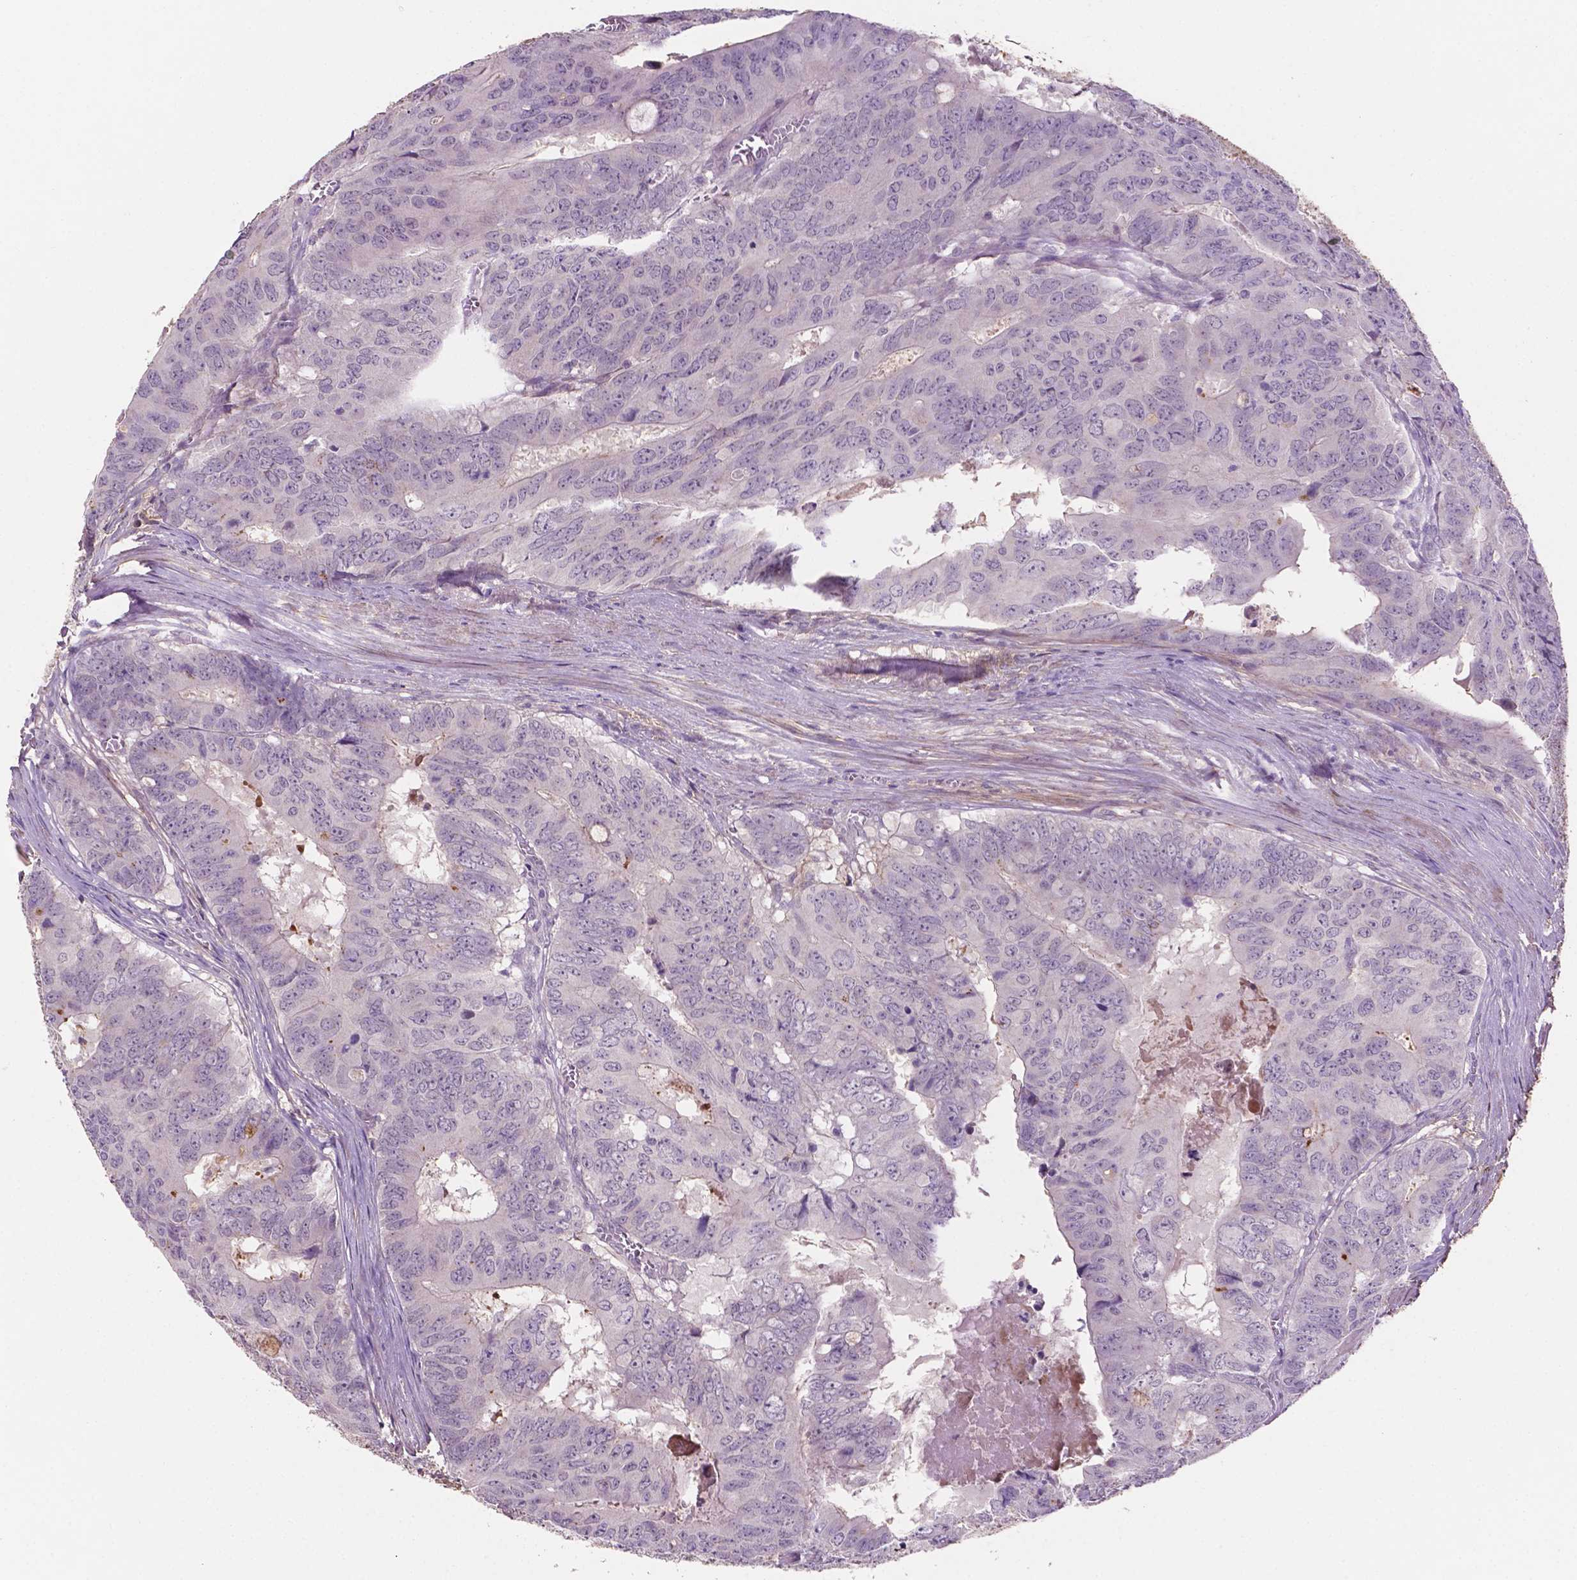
{"staining": {"intensity": "negative", "quantity": "none", "location": "none"}, "tissue": "colorectal cancer", "cell_type": "Tumor cells", "image_type": "cancer", "snomed": [{"axis": "morphology", "description": "Adenocarcinoma, NOS"}, {"axis": "topography", "description": "Colon"}], "caption": "Immunohistochemistry histopathology image of neoplastic tissue: colorectal cancer (adenocarcinoma) stained with DAB (3,3'-diaminobenzidine) reveals no significant protein expression in tumor cells.", "gene": "FBLN1", "patient": {"sex": "male", "age": 79}}